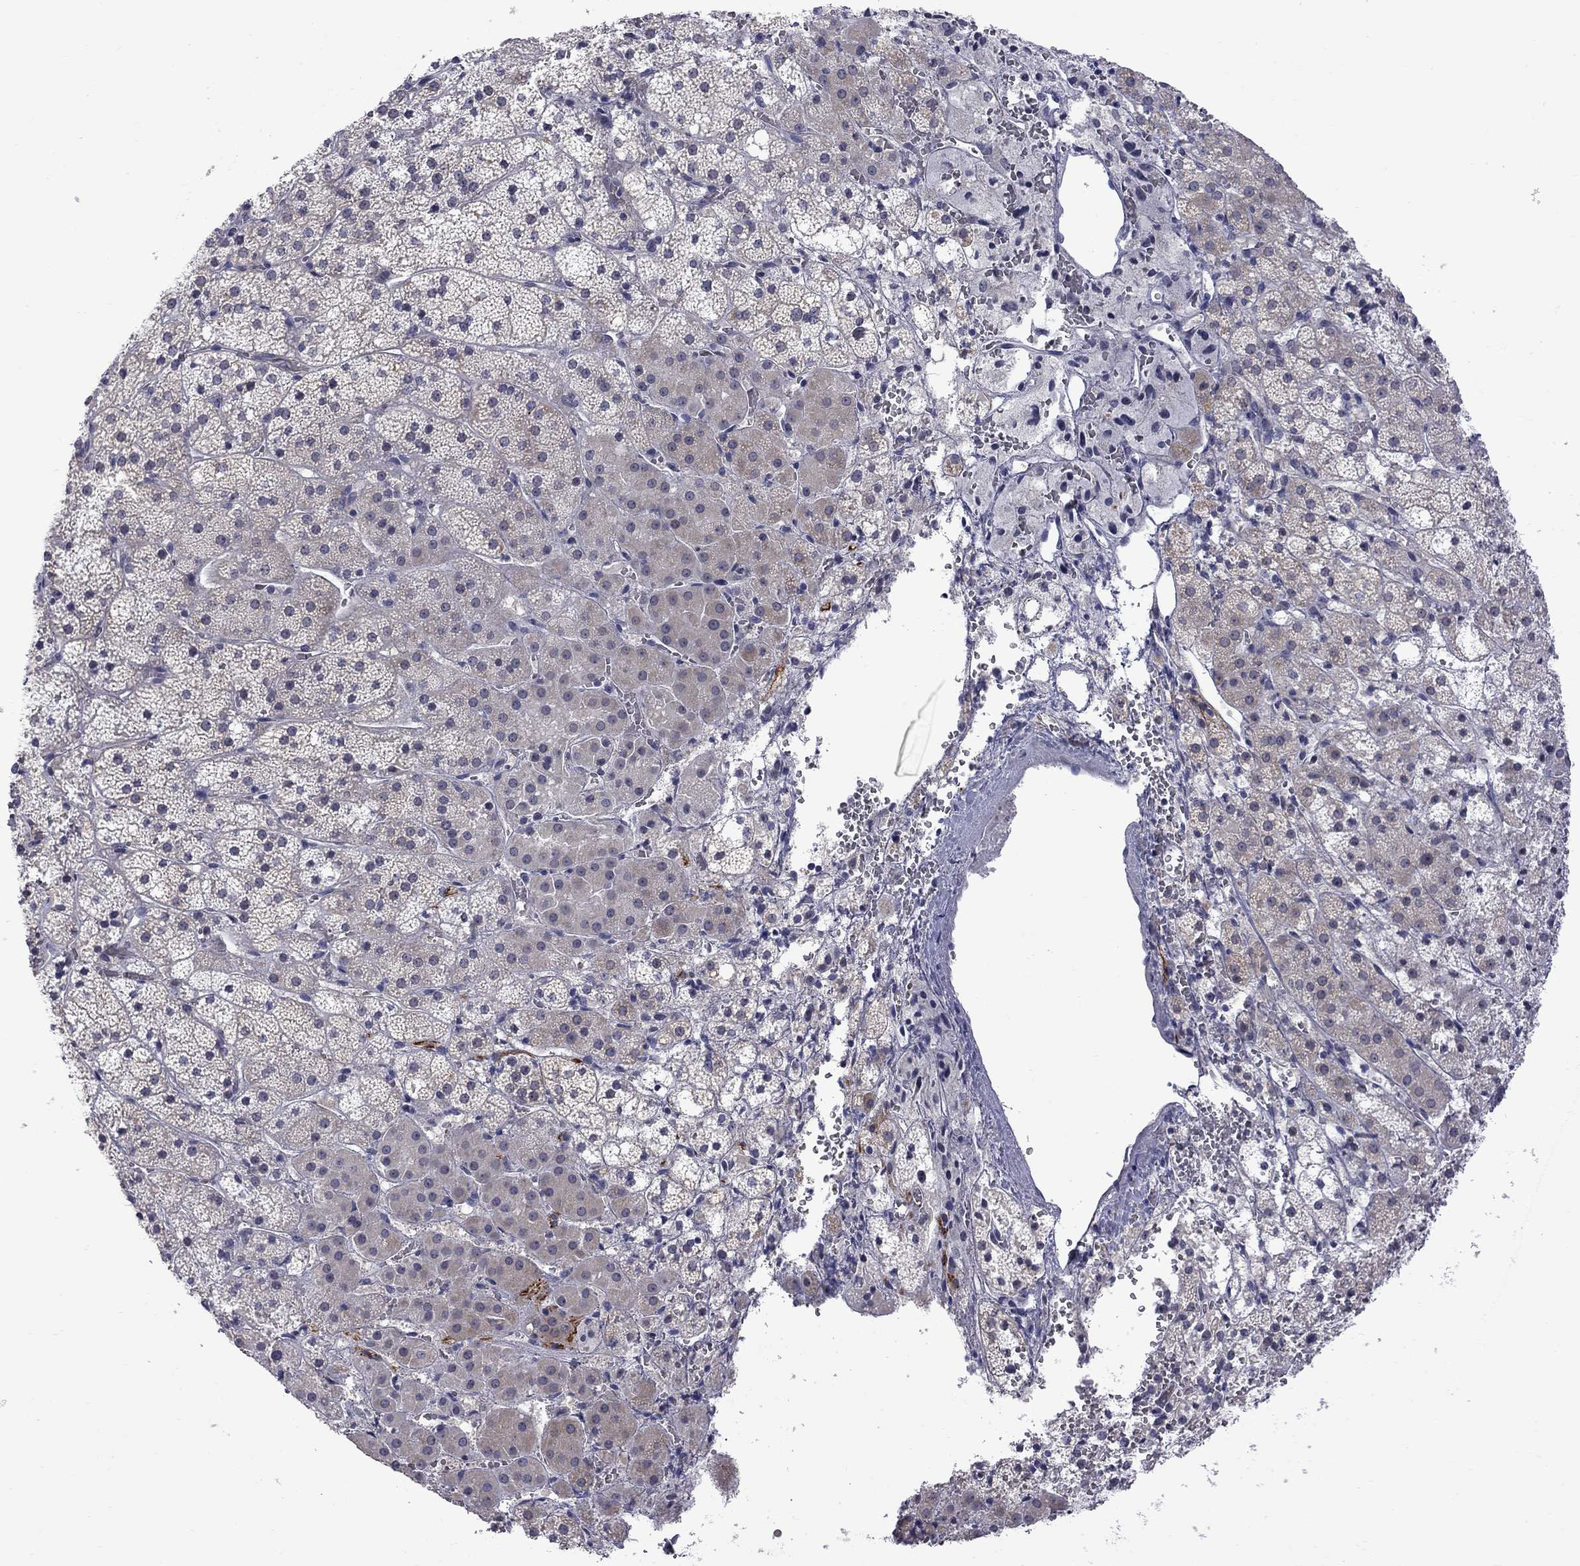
{"staining": {"intensity": "weak", "quantity": "<25%", "location": "cytoplasmic/membranous"}, "tissue": "adrenal gland", "cell_type": "Glandular cells", "image_type": "normal", "snomed": [{"axis": "morphology", "description": "Normal tissue, NOS"}, {"axis": "topography", "description": "Adrenal gland"}], "caption": "This is an IHC micrograph of benign human adrenal gland. There is no expression in glandular cells.", "gene": "GSG1L", "patient": {"sex": "male", "age": 53}}